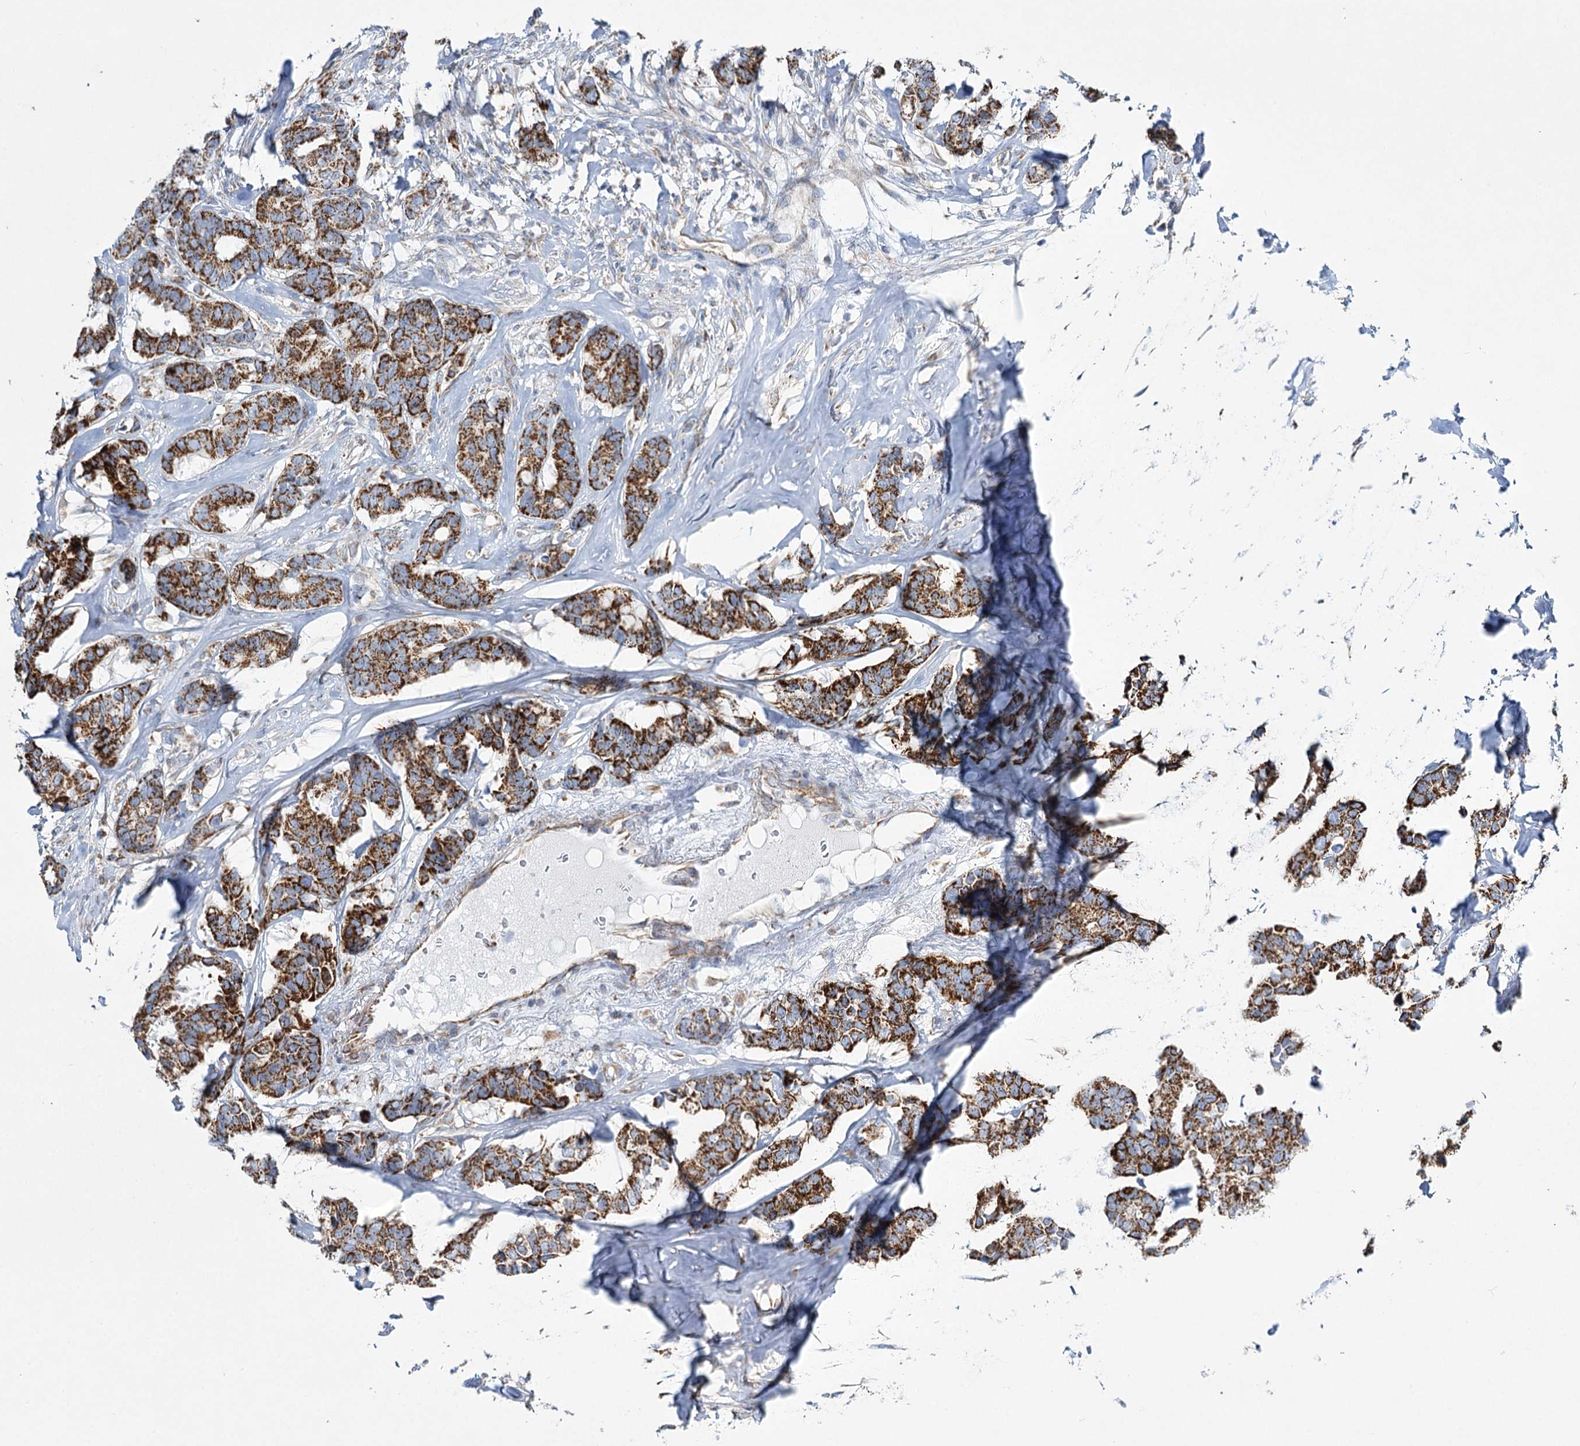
{"staining": {"intensity": "strong", "quantity": ">75%", "location": "cytoplasmic/membranous"}, "tissue": "breast cancer", "cell_type": "Tumor cells", "image_type": "cancer", "snomed": [{"axis": "morphology", "description": "Duct carcinoma"}, {"axis": "topography", "description": "Breast"}], "caption": "Immunohistochemical staining of human infiltrating ductal carcinoma (breast) reveals high levels of strong cytoplasmic/membranous protein positivity in about >75% of tumor cells. The staining is performed using DAB brown chromogen to label protein expression. The nuclei are counter-stained blue using hematoxylin.", "gene": "DHTKD1", "patient": {"sex": "female", "age": 87}}